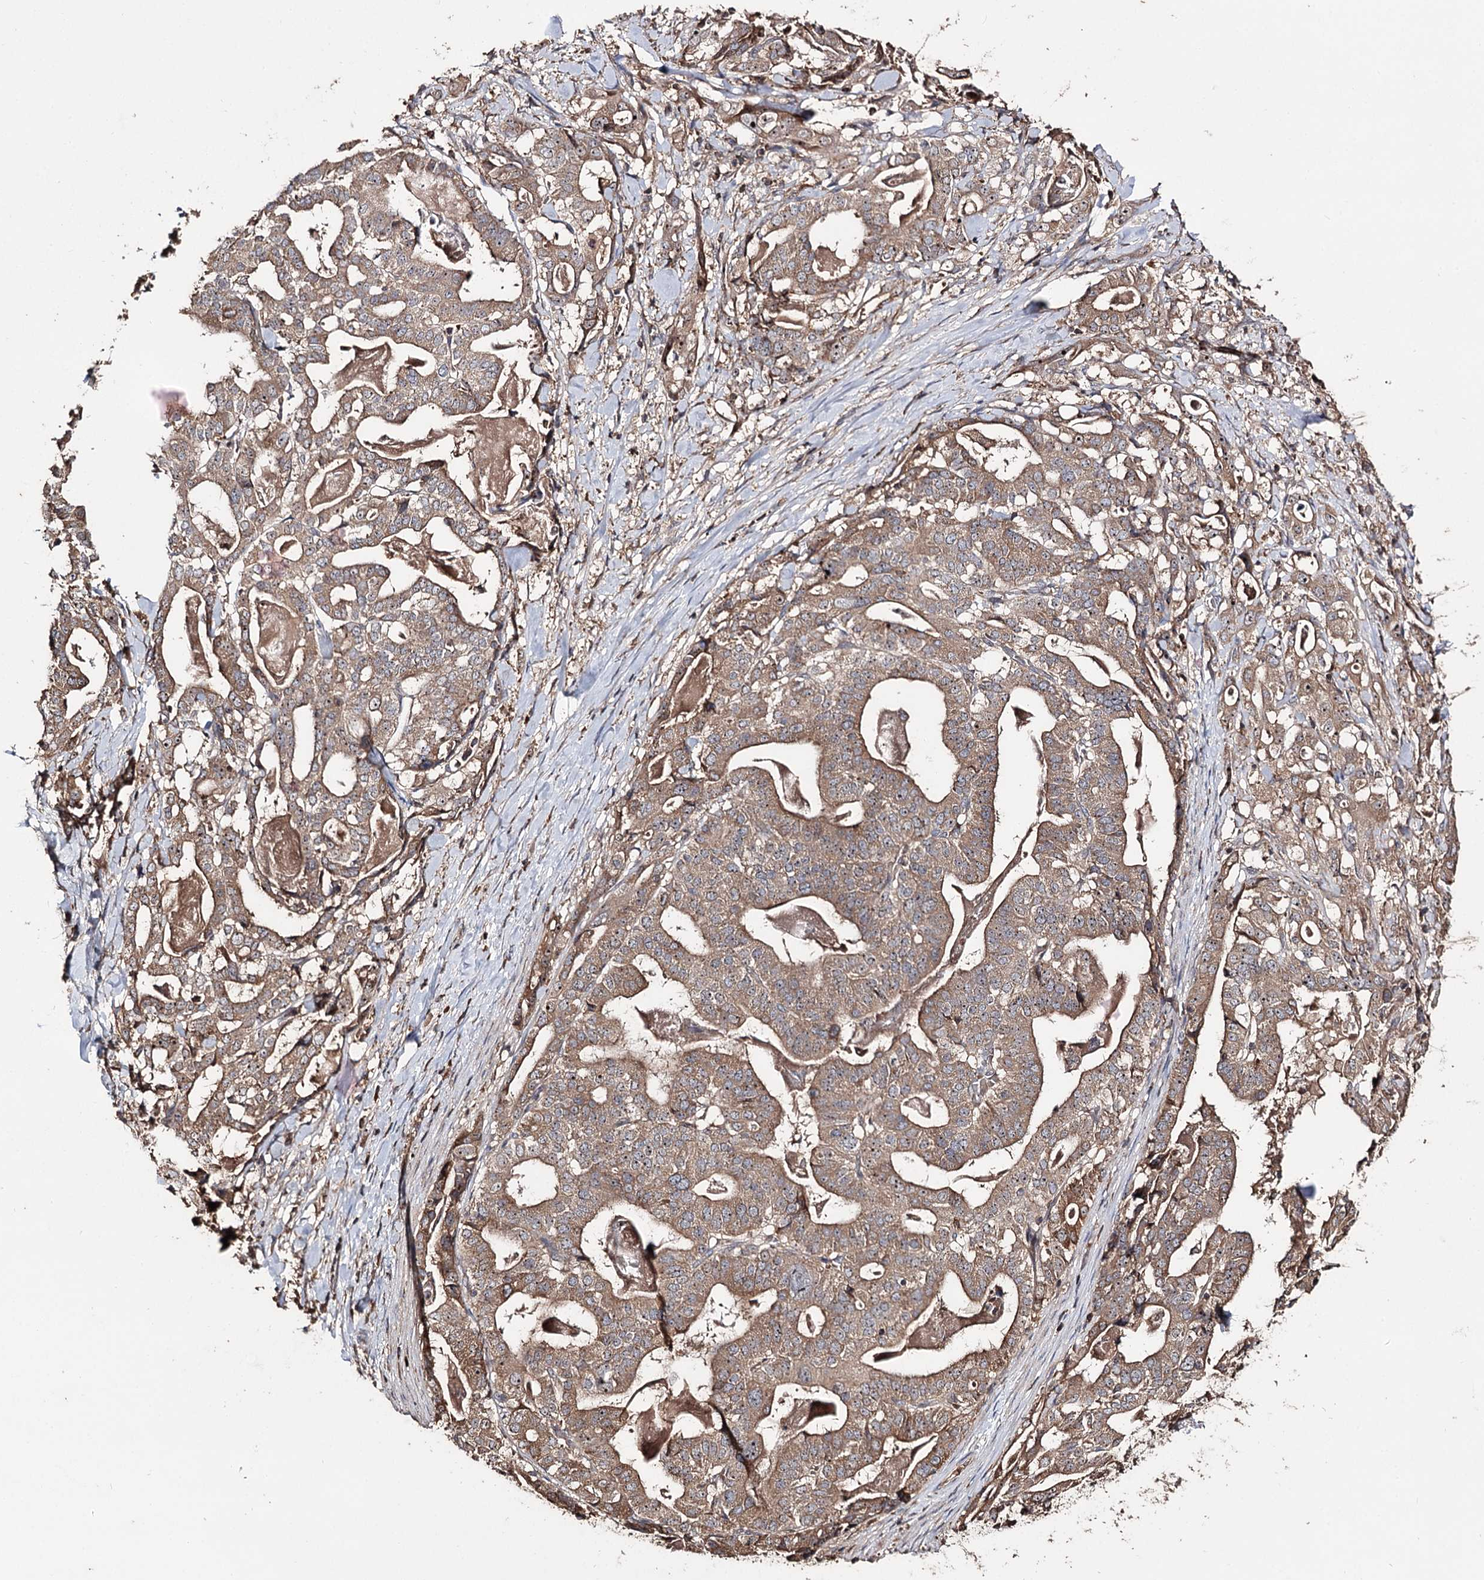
{"staining": {"intensity": "moderate", "quantity": ">75%", "location": "cytoplasmic/membranous"}, "tissue": "stomach cancer", "cell_type": "Tumor cells", "image_type": "cancer", "snomed": [{"axis": "morphology", "description": "Adenocarcinoma, NOS"}, {"axis": "topography", "description": "Stomach"}], "caption": "Brown immunohistochemical staining in stomach cancer displays moderate cytoplasmic/membranous expression in about >75% of tumor cells.", "gene": "FAM53B", "patient": {"sex": "male", "age": 48}}